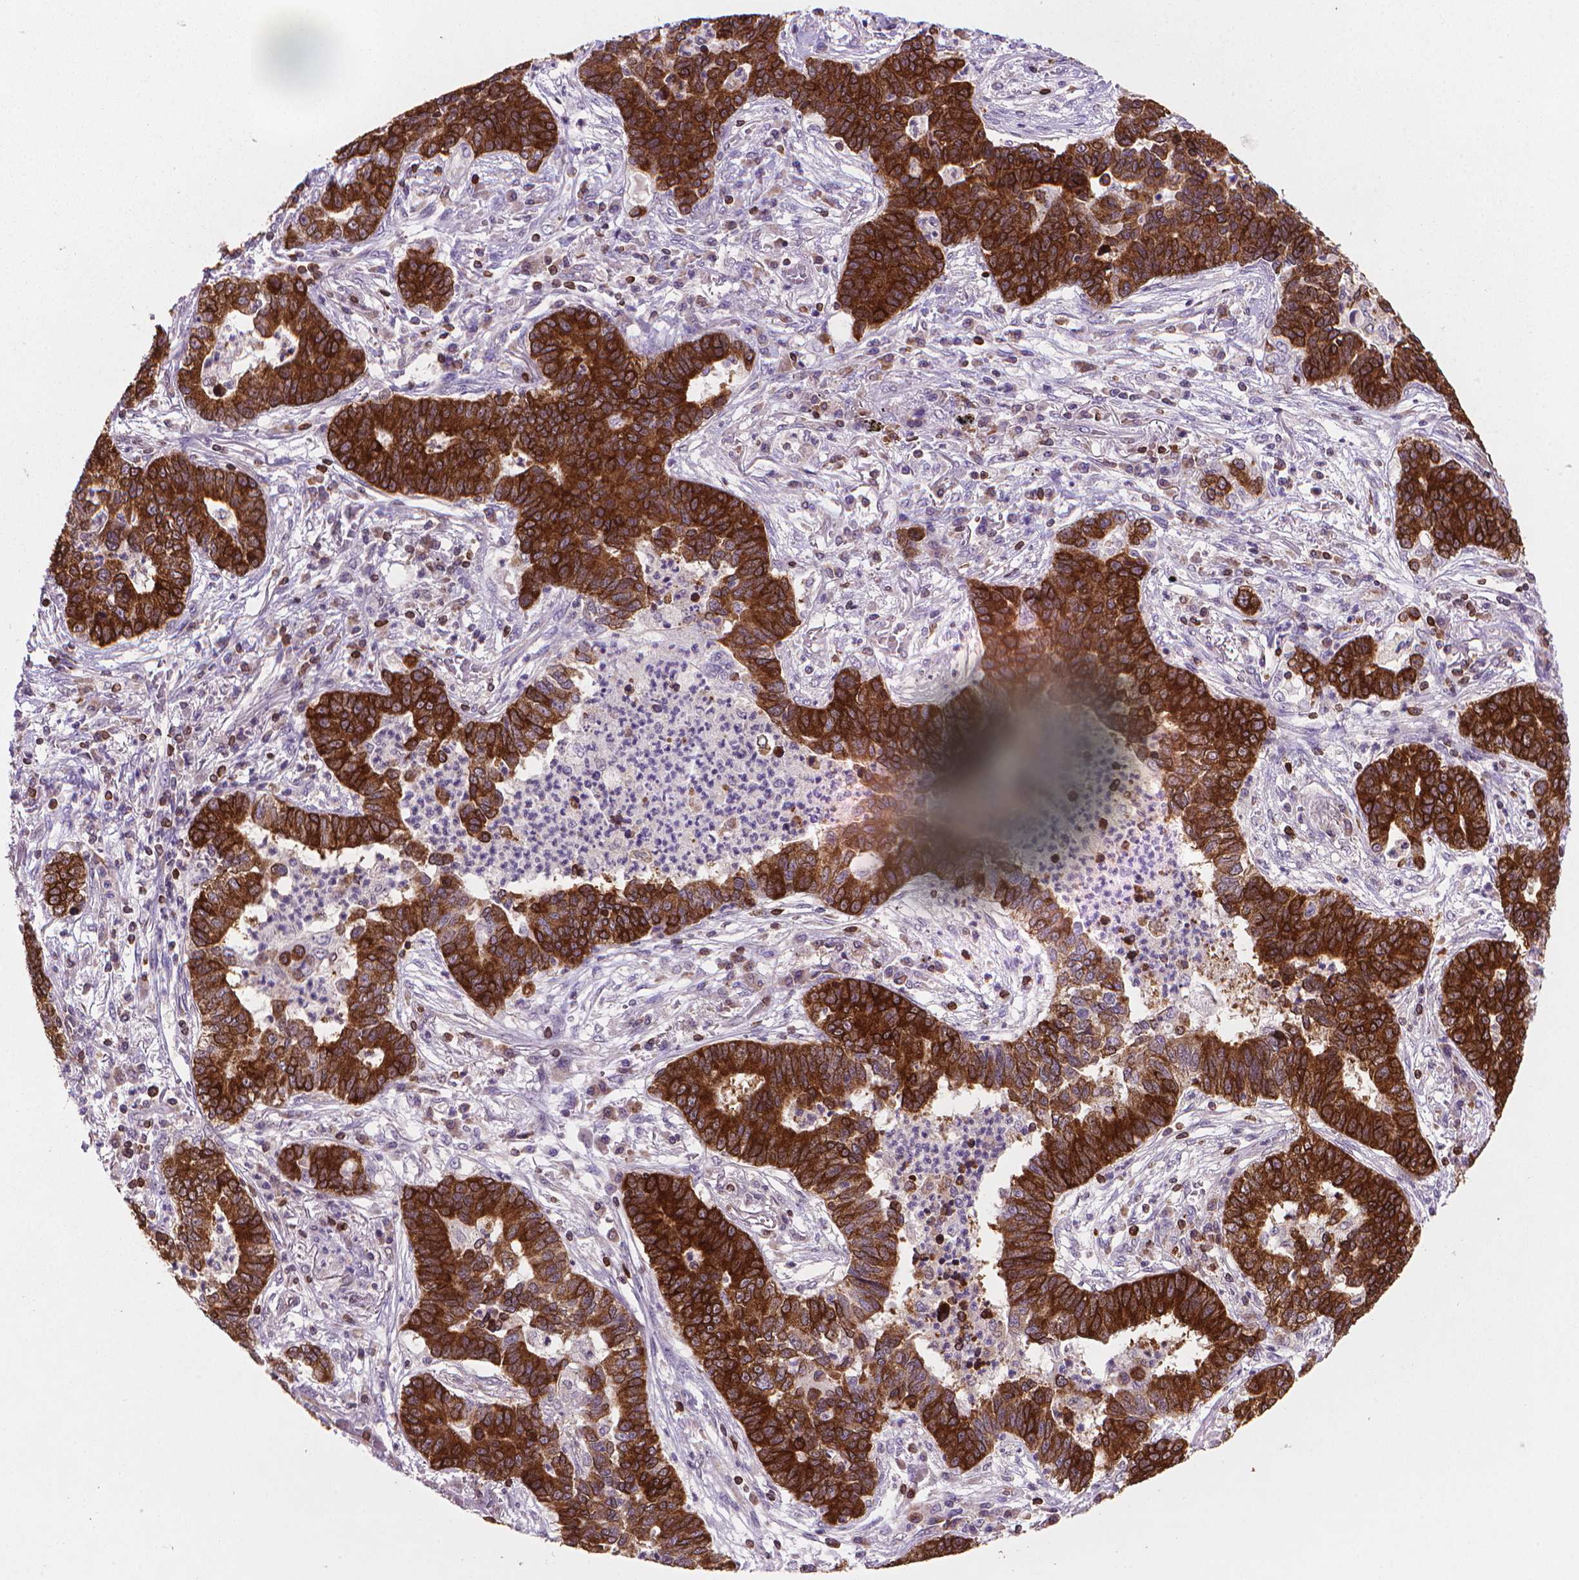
{"staining": {"intensity": "strong", "quantity": ">75%", "location": "cytoplasmic/membranous"}, "tissue": "lung cancer", "cell_type": "Tumor cells", "image_type": "cancer", "snomed": [{"axis": "morphology", "description": "Adenocarcinoma, NOS"}, {"axis": "topography", "description": "Lung"}], "caption": "Human lung cancer stained with a protein marker demonstrates strong staining in tumor cells.", "gene": "BCL2", "patient": {"sex": "female", "age": 57}}